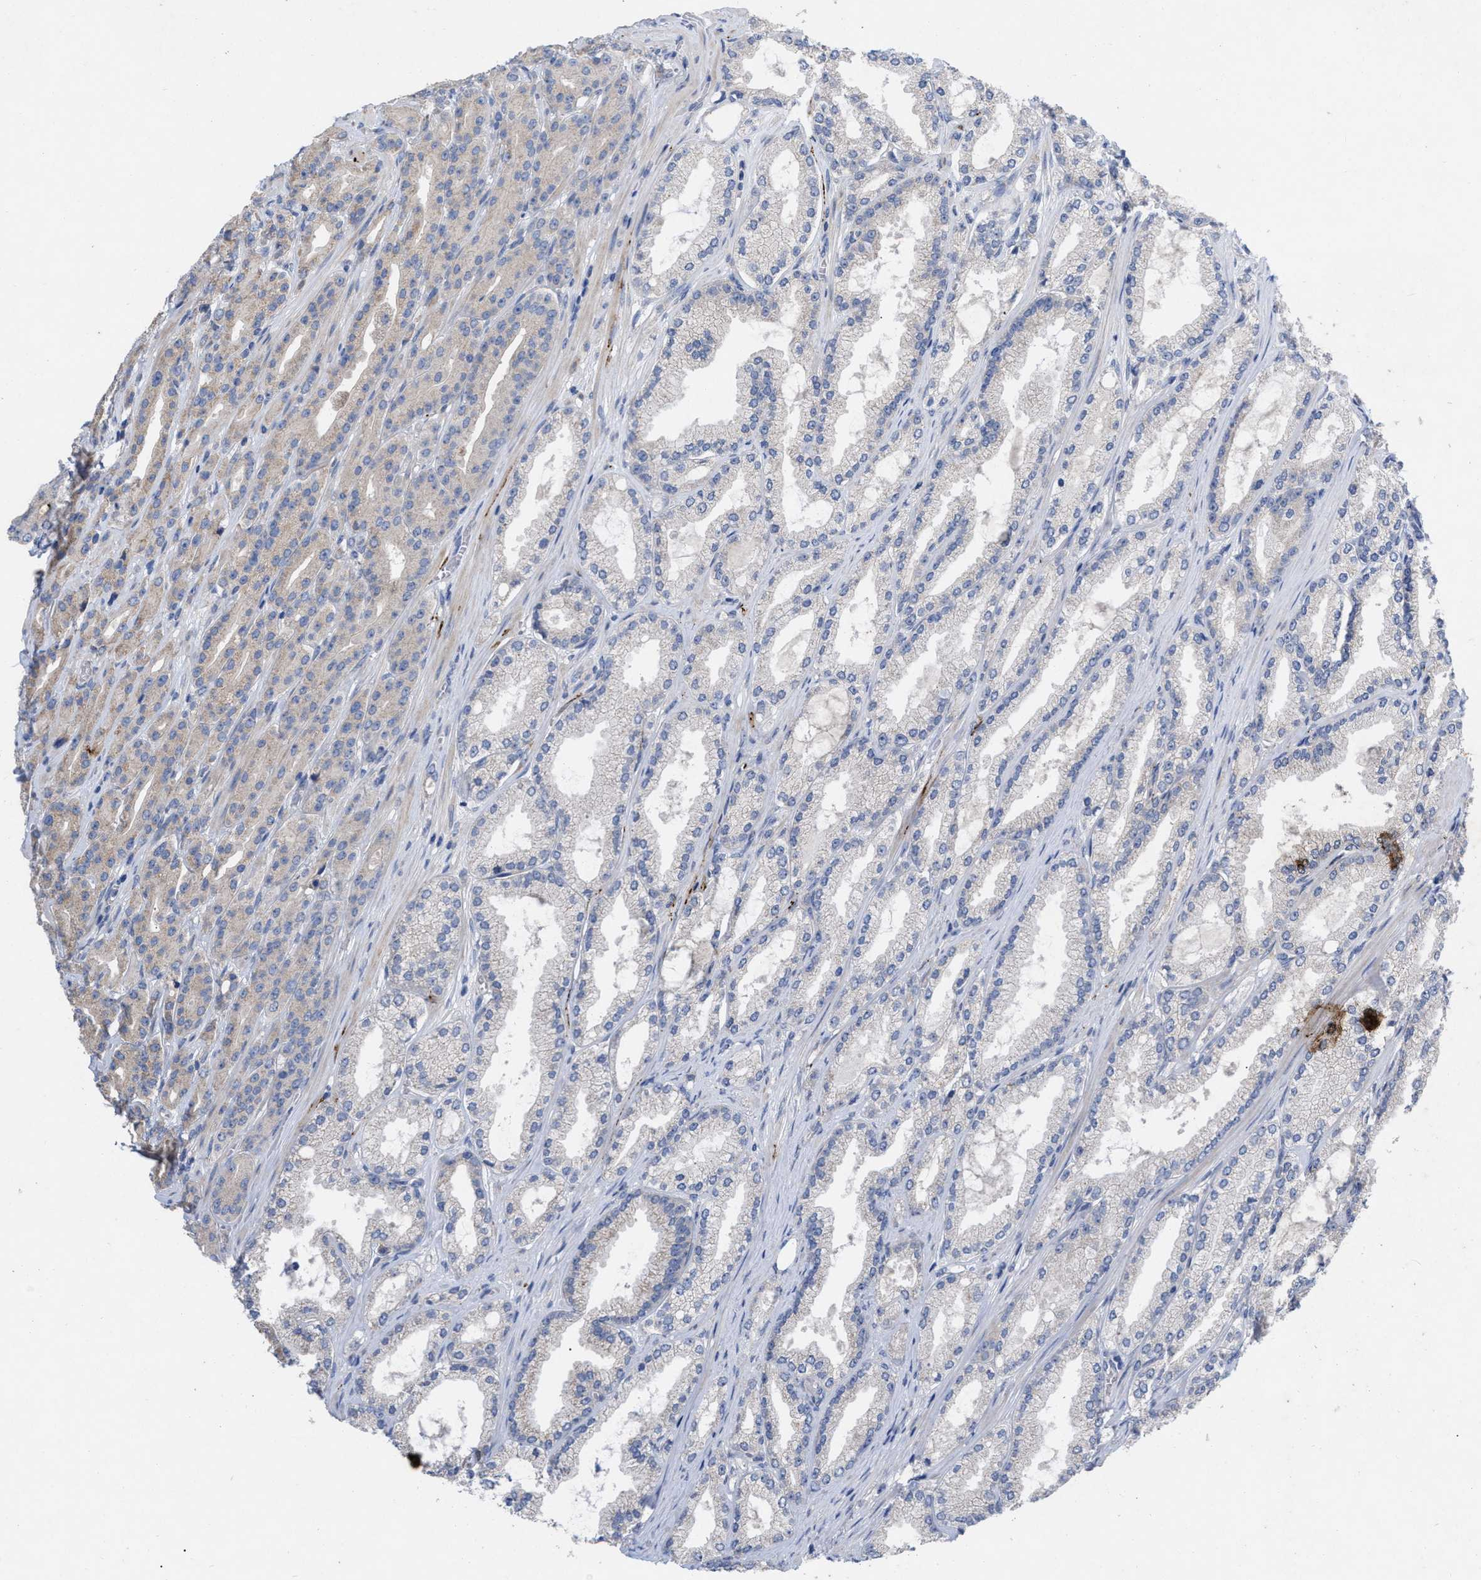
{"staining": {"intensity": "weak", "quantity": "25%-75%", "location": "cytoplasmic/membranous"}, "tissue": "prostate cancer", "cell_type": "Tumor cells", "image_type": "cancer", "snomed": [{"axis": "morphology", "description": "Adenocarcinoma, High grade"}, {"axis": "topography", "description": "Prostate"}], "caption": "Immunohistochemical staining of human prostate high-grade adenocarcinoma shows low levels of weak cytoplasmic/membranous protein positivity in about 25%-75% of tumor cells. (Brightfield microscopy of DAB IHC at high magnification).", "gene": "VIP", "patient": {"sex": "male", "age": 71}}